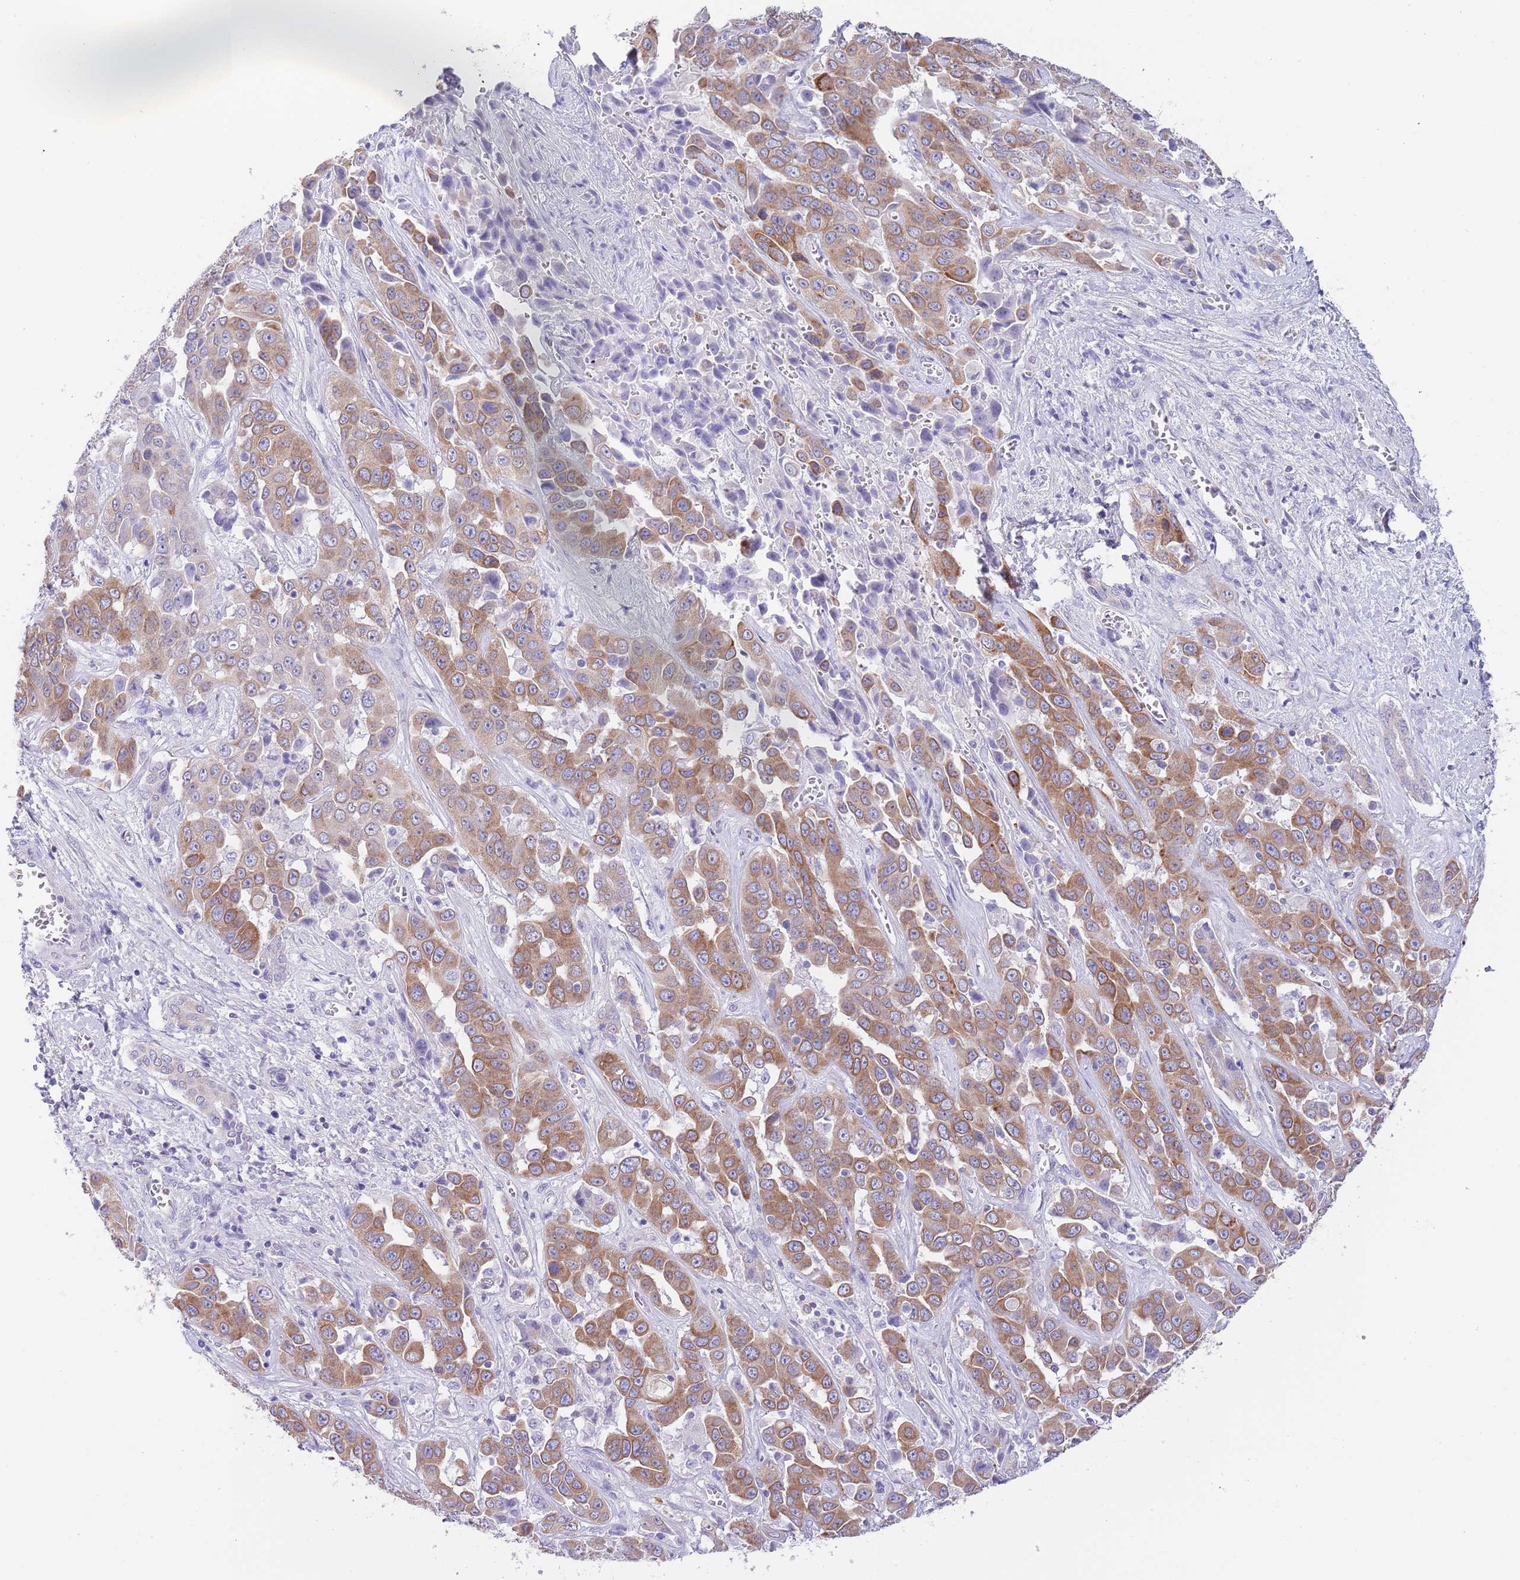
{"staining": {"intensity": "moderate", "quantity": ">75%", "location": "cytoplasmic/membranous"}, "tissue": "liver cancer", "cell_type": "Tumor cells", "image_type": "cancer", "snomed": [{"axis": "morphology", "description": "Cholangiocarcinoma"}, {"axis": "topography", "description": "Liver"}], "caption": "A high-resolution photomicrograph shows immunohistochemistry (IHC) staining of cholangiocarcinoma (liver), which displays moderate cytoplasmic/membranous expression in about >75% of tumor cells.", "gene": "EBPL", "patient": {"sex": "female", "age": 52}}